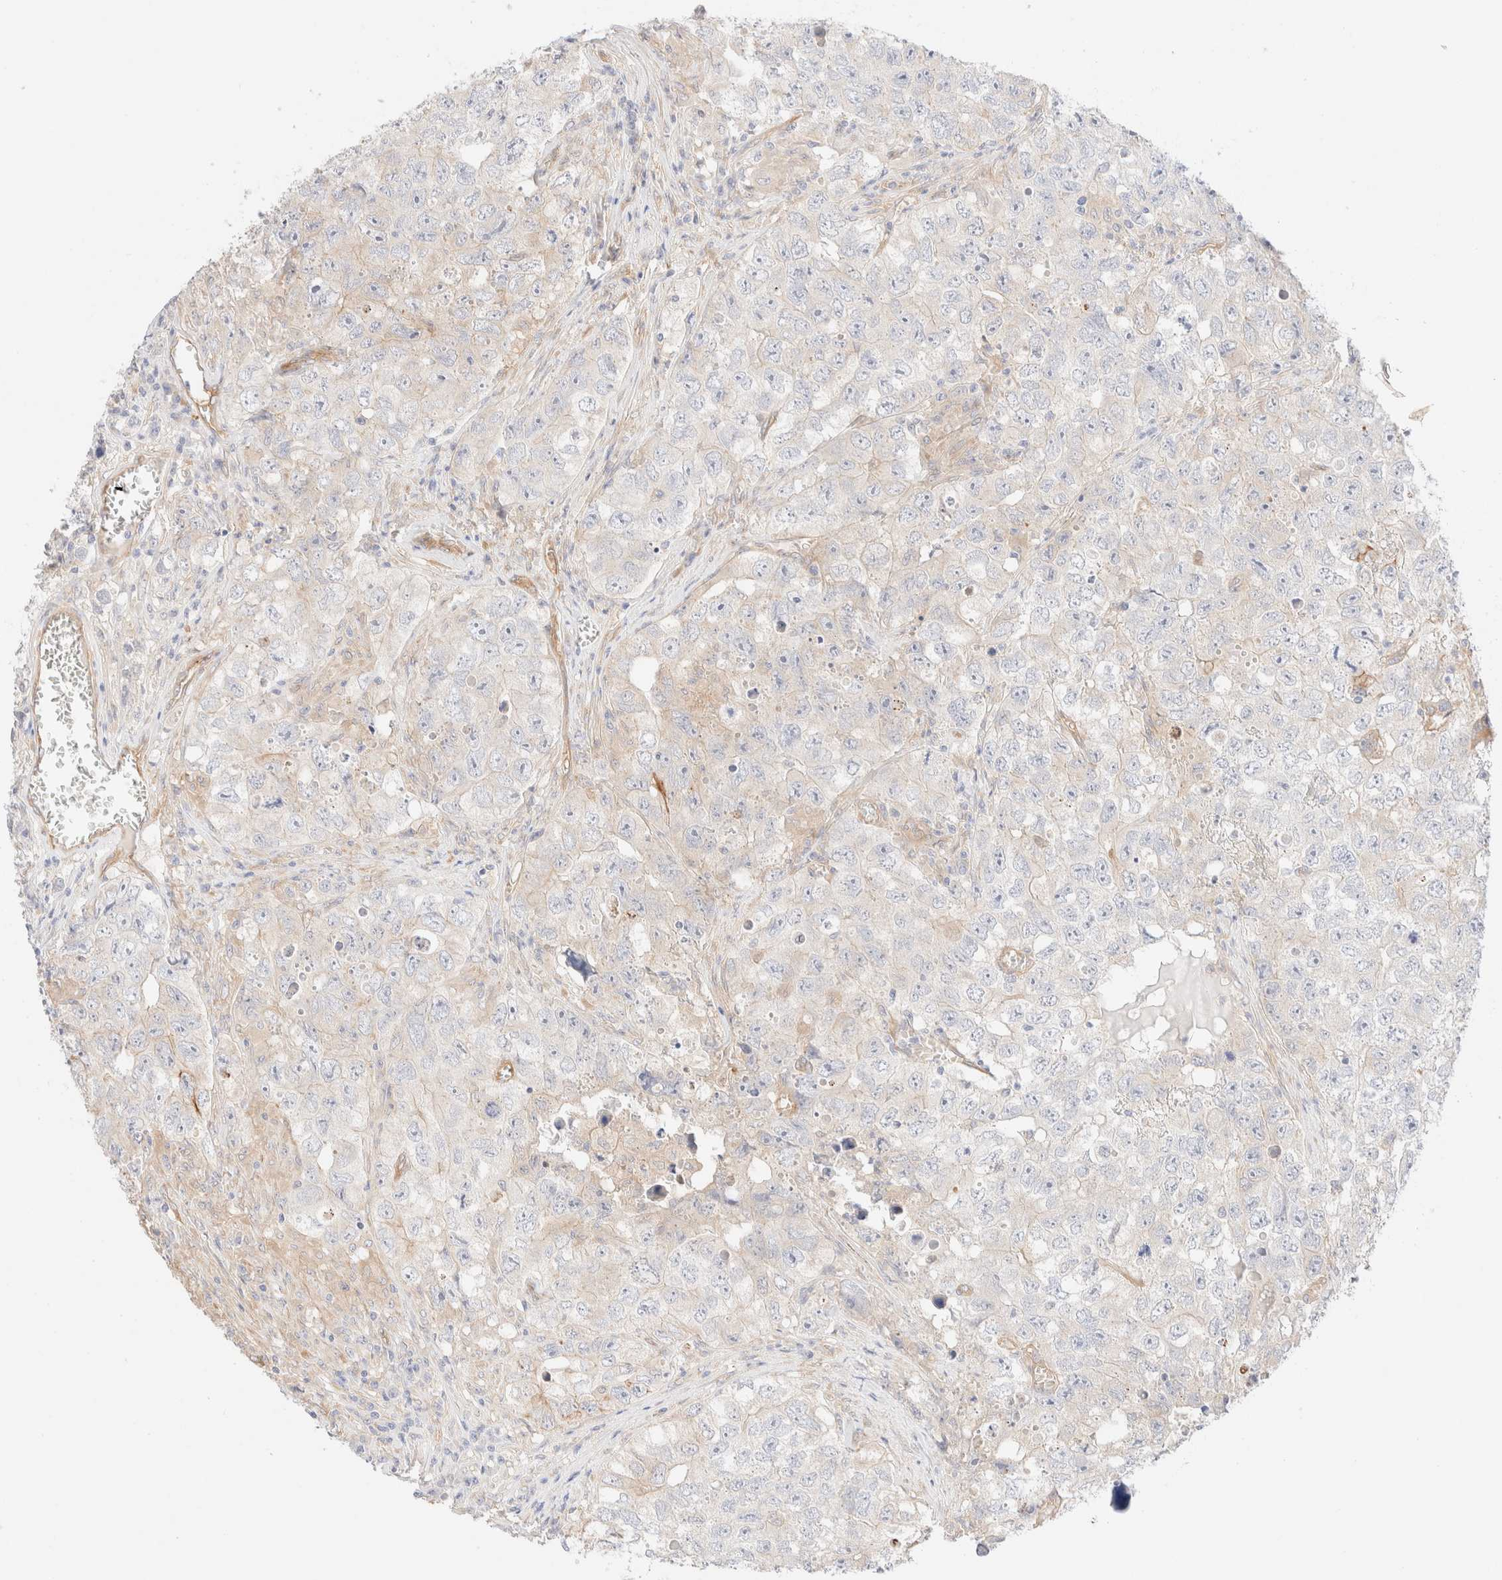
{"staining": {"intensity": "negative", "quantity": "none", "location": "none"}, "tissue": "testis cancer", "cell_type": "Tumor cells", "image_type": "cancer", "snomed": [{"axis": "morphology", "description": "Seminoma, NOS"}, {"axis": "morphology", "description": "Carcinoma, Embryonal, NOS"}, {"axis": "topography", "description": "Testis"}], "caption": "This is an immunohistochemistry (IHC) image of human testis cancer. There is no staining in tumor cells.", "gene": "NIBAN2", "patient": {"sex": "male", "age": 43}}